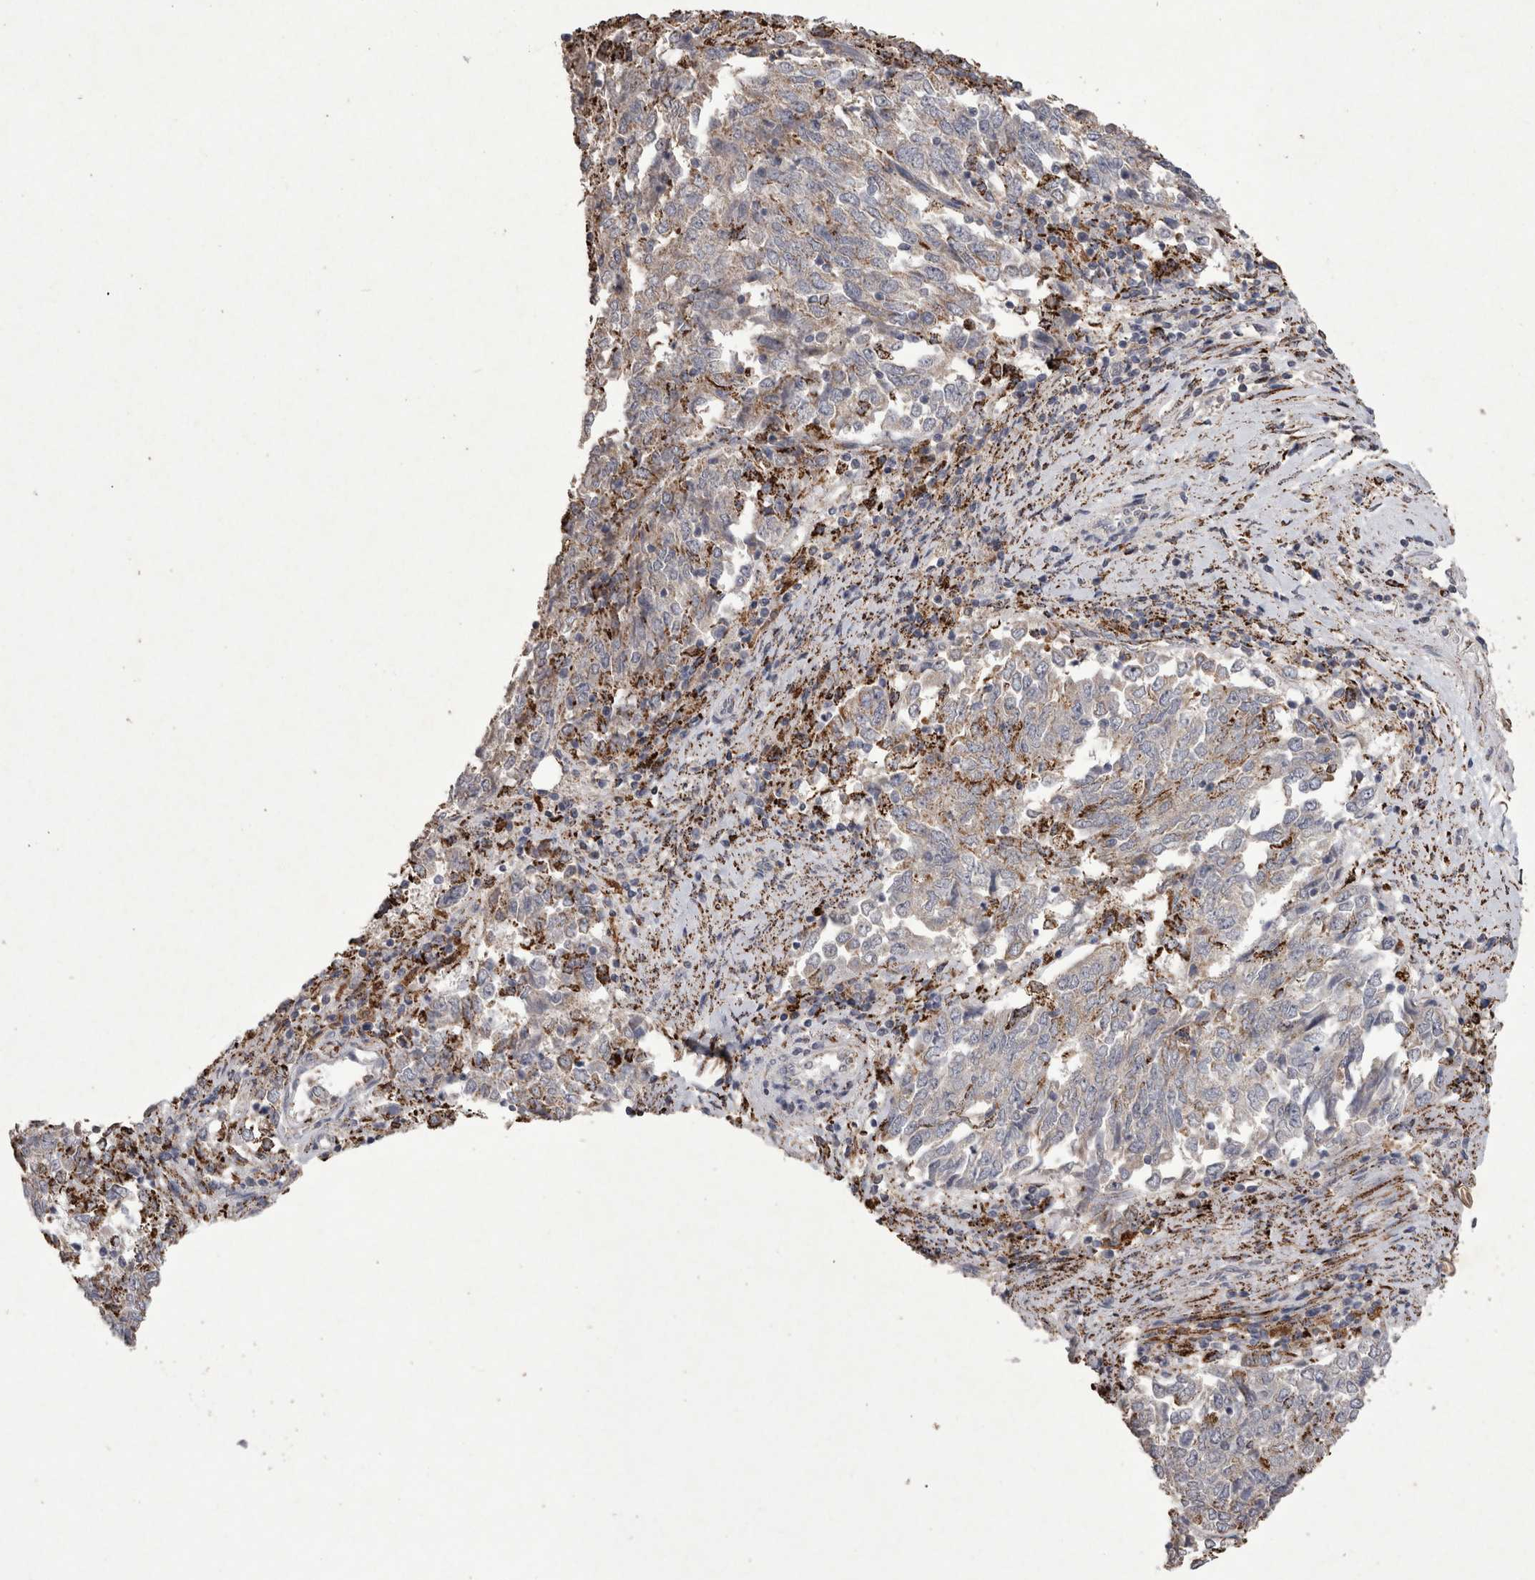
{"staining": {"intensity": "weak", "quantity": "<25%", "location": "cytoplasmic/membranous"}, "tissue": "endometrial cancer", "cell_type": "Tumor cells", "image_type": "cancer", "snomed": [{"axis": "morphology", "description": "Adenocarcinoma, NOS"}, {"axis": "topography", "description": "Endometrium"}], "caption": "Immunohistochemical staining of human adenocarcinoma (endometrial) displays no significant expression in tumor cells.", "gene": "DKK3", "patient": {"sex": "female", "age": 80}}